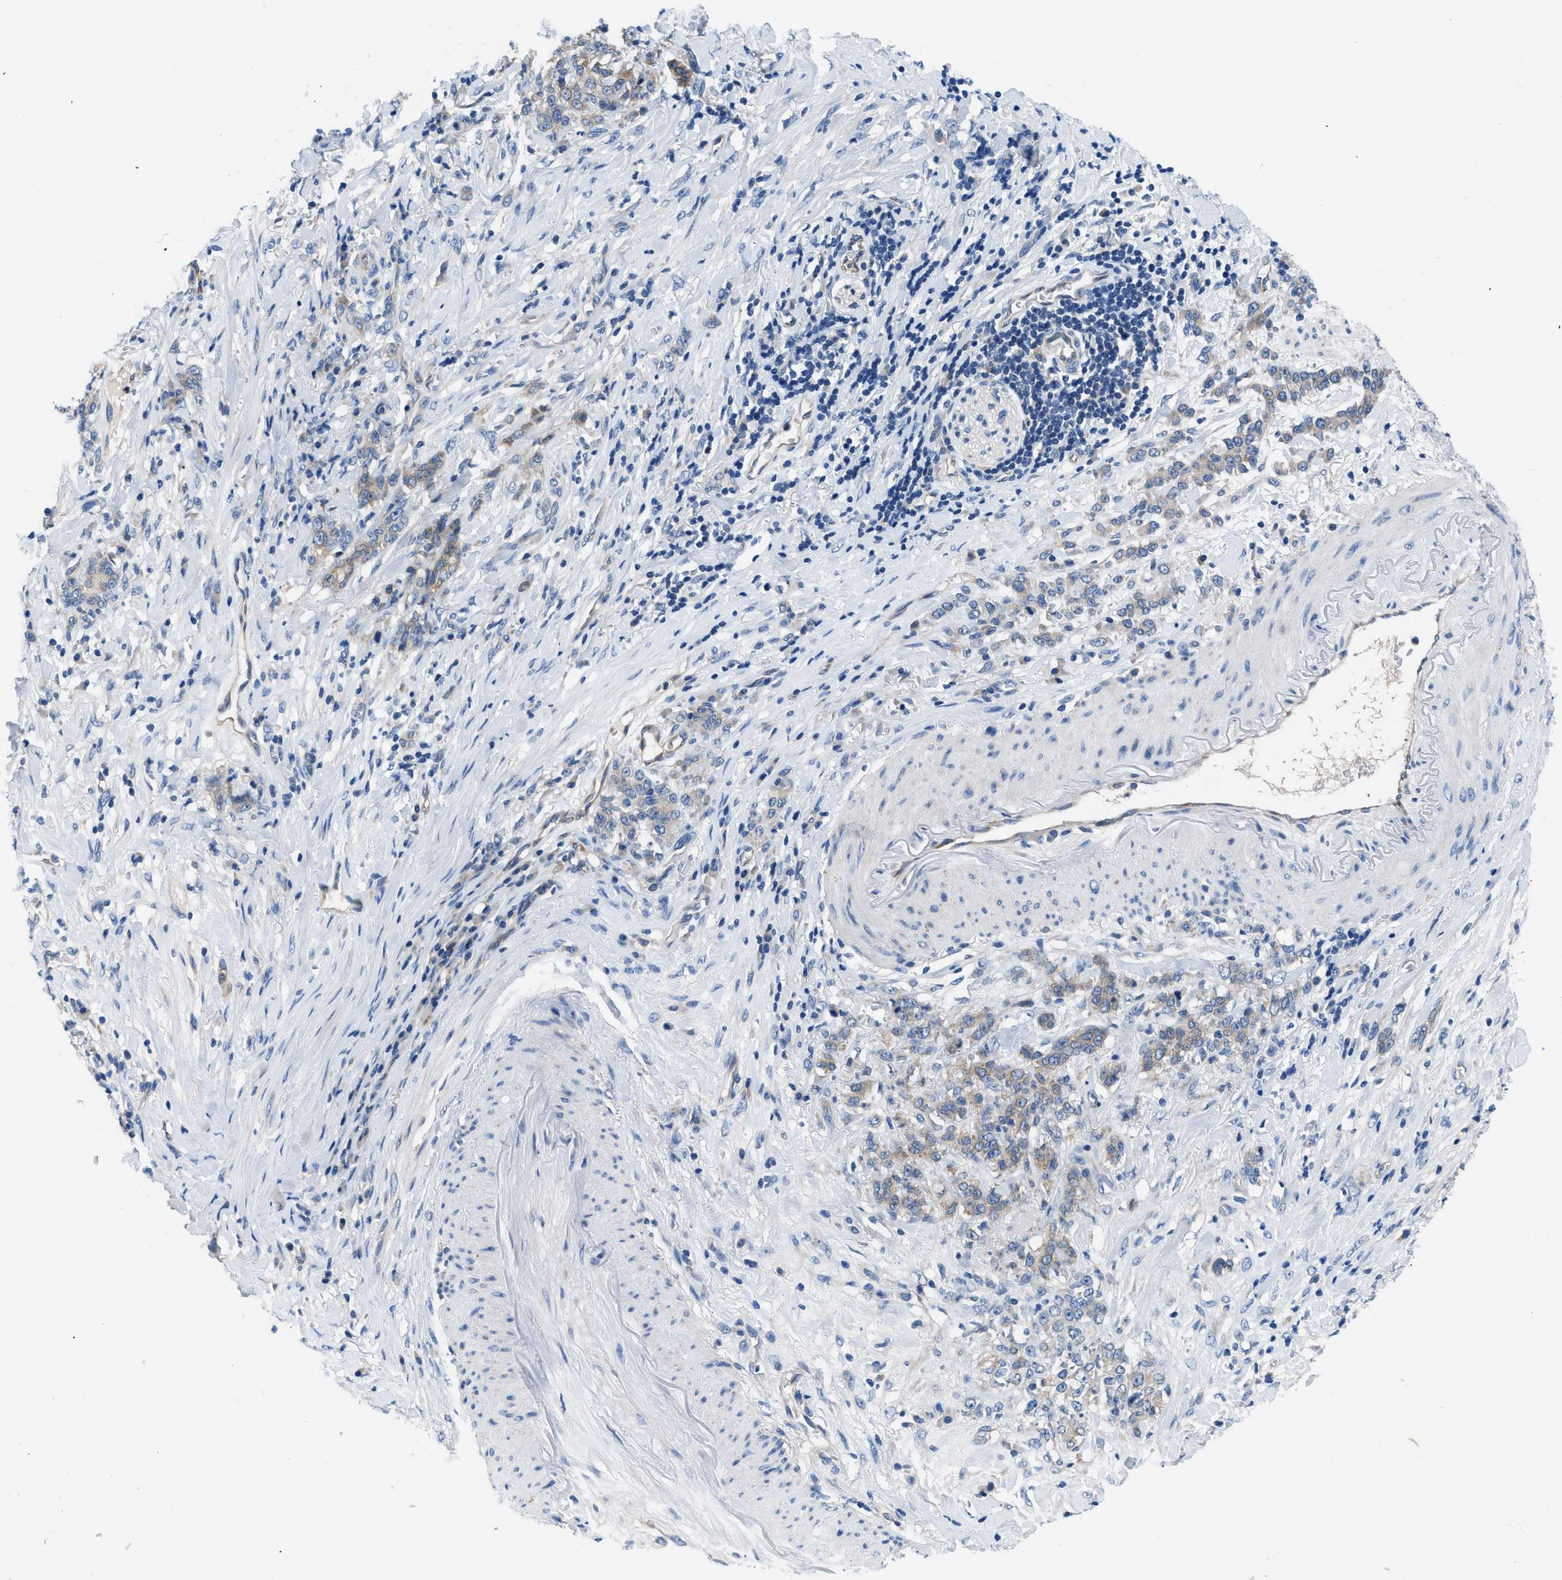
{"staining": {"intensity": "weak", "quantity": "25%-75%", "location": "cytoplasmic/membranous"}, "tissue": "stomach cancer", "cell_type": "Tumor cells", "image_type": "cancer", "snomed": [{"axis": "morphology", "description": "Adenocarcinoma, NOS"}, {"axis": "topography", "description": "Stomach, lower"}], "caption": "A brown stain labels weak cytoplasmic/membranous expression of a protein in human stomach cancer (adenocarcinoma) tumor cells.", "gene": "PGR", "patient": {"sex": "male", "age": 88}}